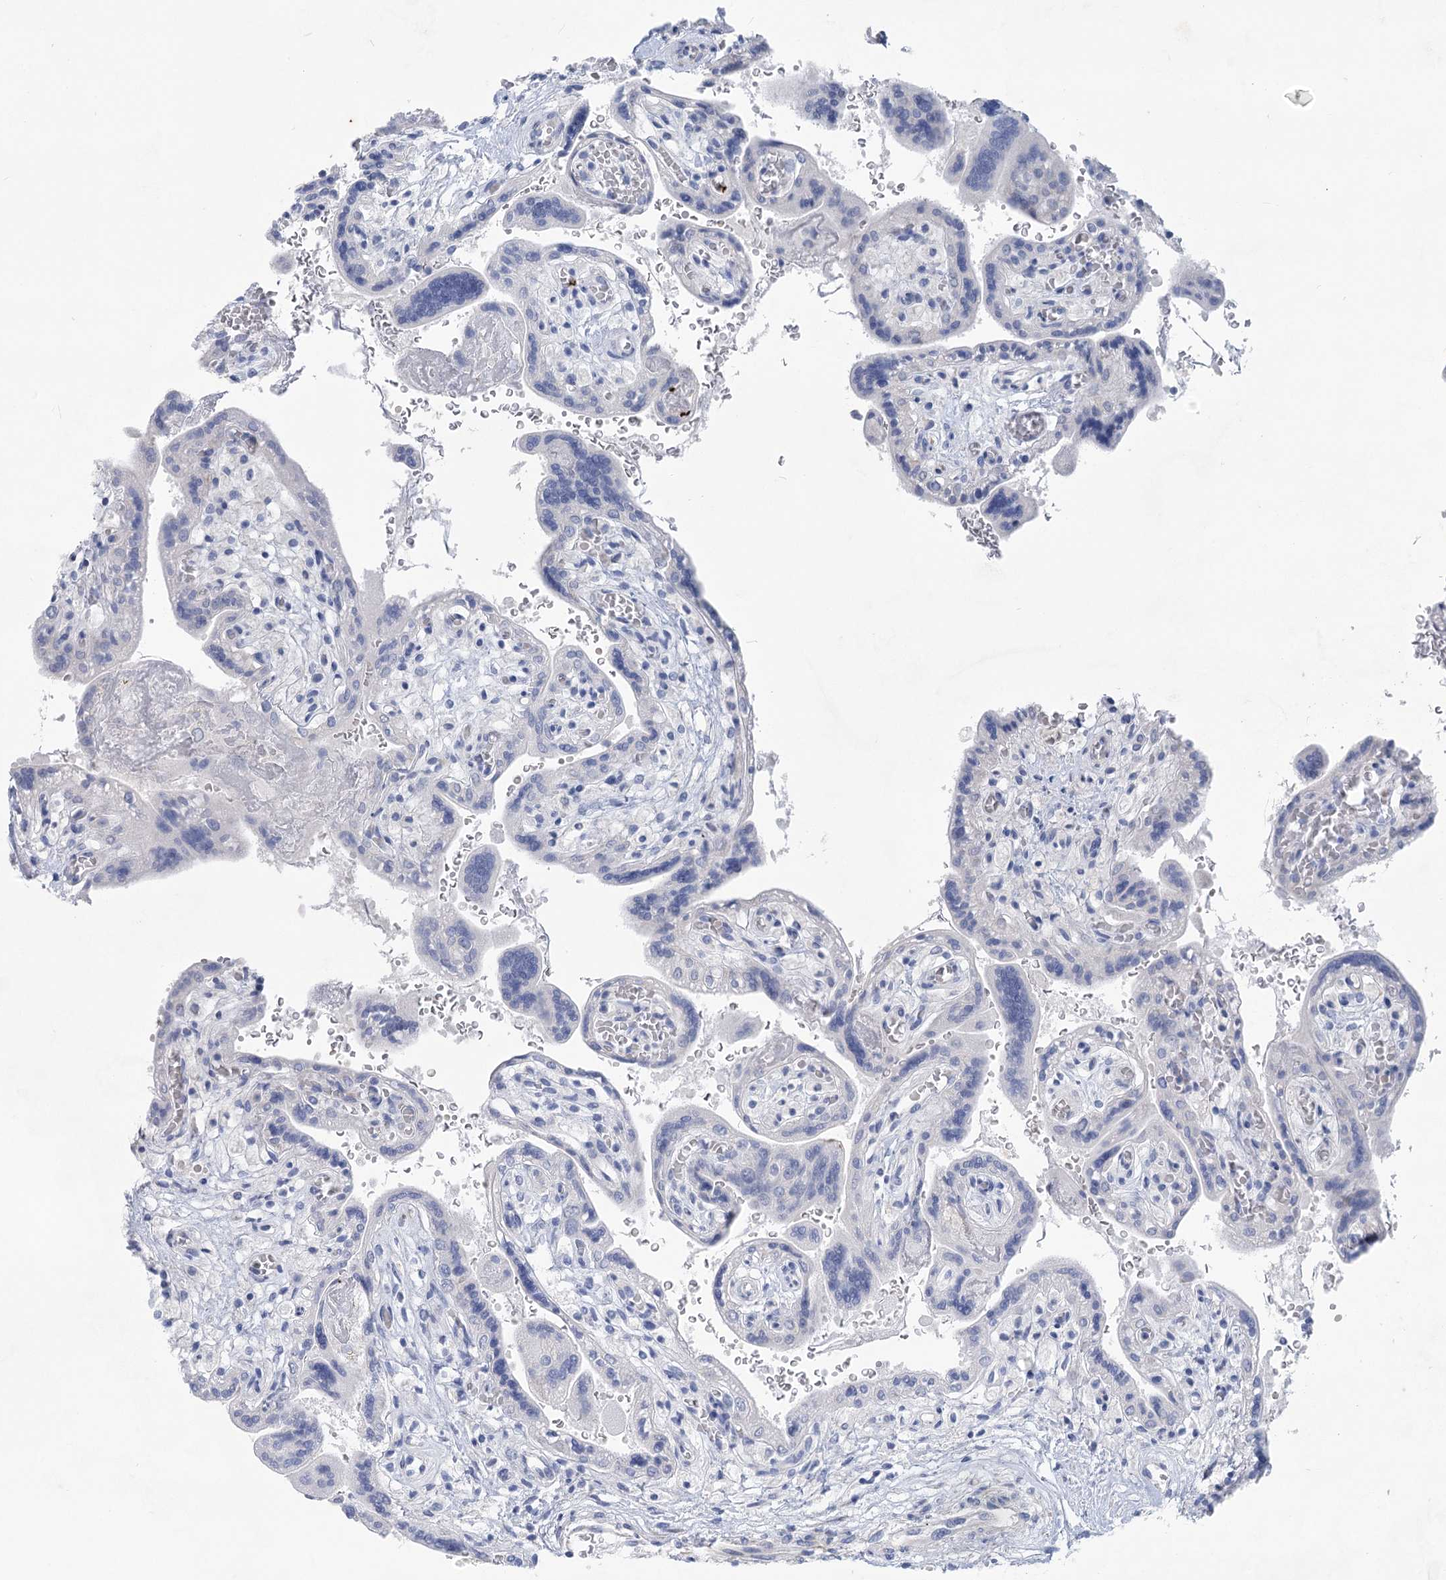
{"staining": {"intensity": "negative", "quantity": "none", "location": "none"}, "tissue": "placenta", "cell_type": "Trophoblastic cells", "image_type": "normal", "snomed": [{"axis": "morphology", "description": "Normal tissue, NOS"}, {"axis": "topography", "description": "Placenta"}], "caption": "Photomicrograph shows no protein positivity in trophoblastic cells of normal placenta.", "gene": "WDR74", "patient": {"sex": "female", "age": 37}}